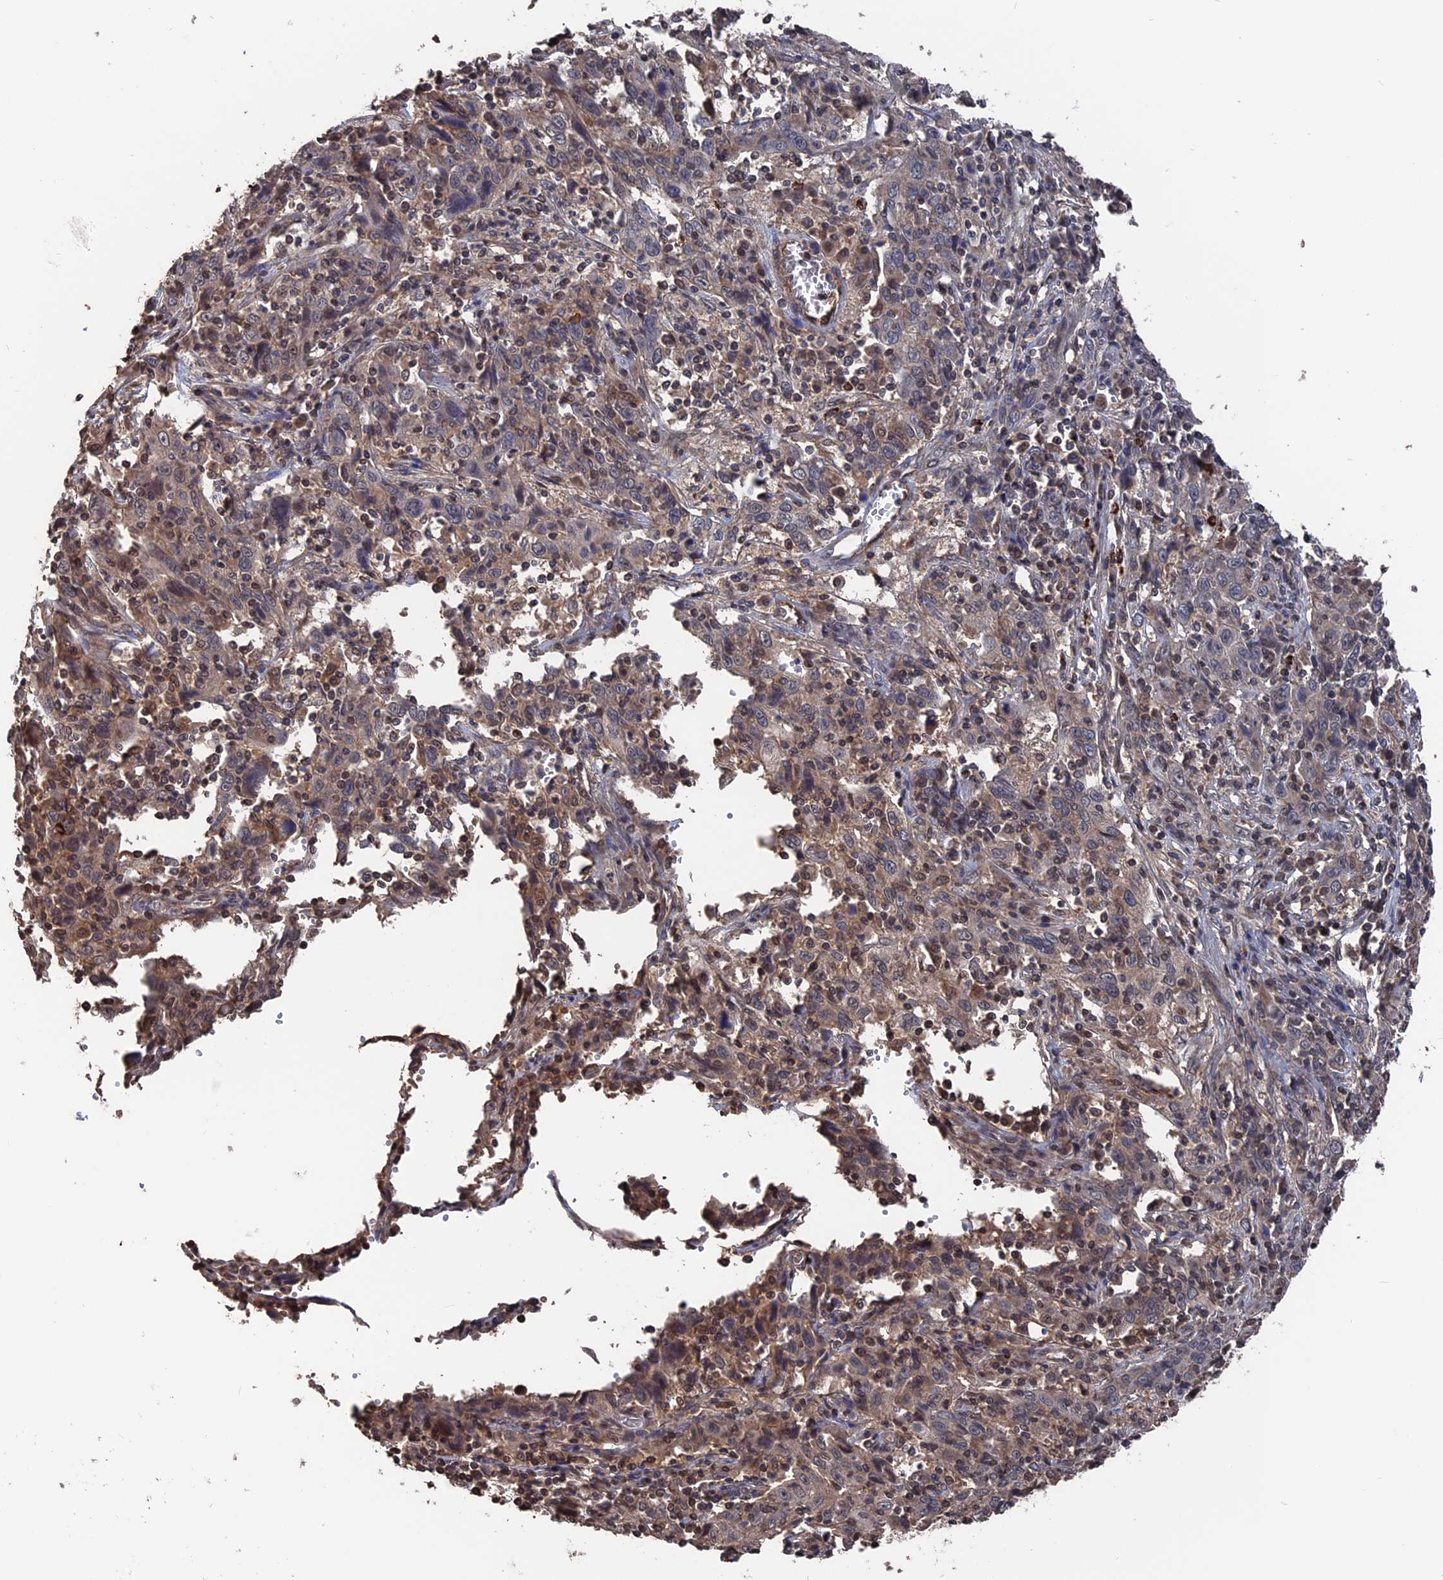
{"staining": {"intensity": "weak", "quantity": "<25%", "location": "nuclear"}, "tissue": "cervical cancer", "cell_type": "Tumor cells", "image_type": "cancer", "snomed": [{"axis": "morphology", "description": "Squamous cell carcinoma, NOS"}, {"axis": "topography", "description": "Cervix"}], "caption": "This histopathology image is of cervical cancer stained with immunohistochemistry (IHC) to label a protein in brown with the nuclei are counter-stained blue. There is no staining in tumor cells.", "gene": "PDE12", "patient": {"sex": "female", "age": 46}}